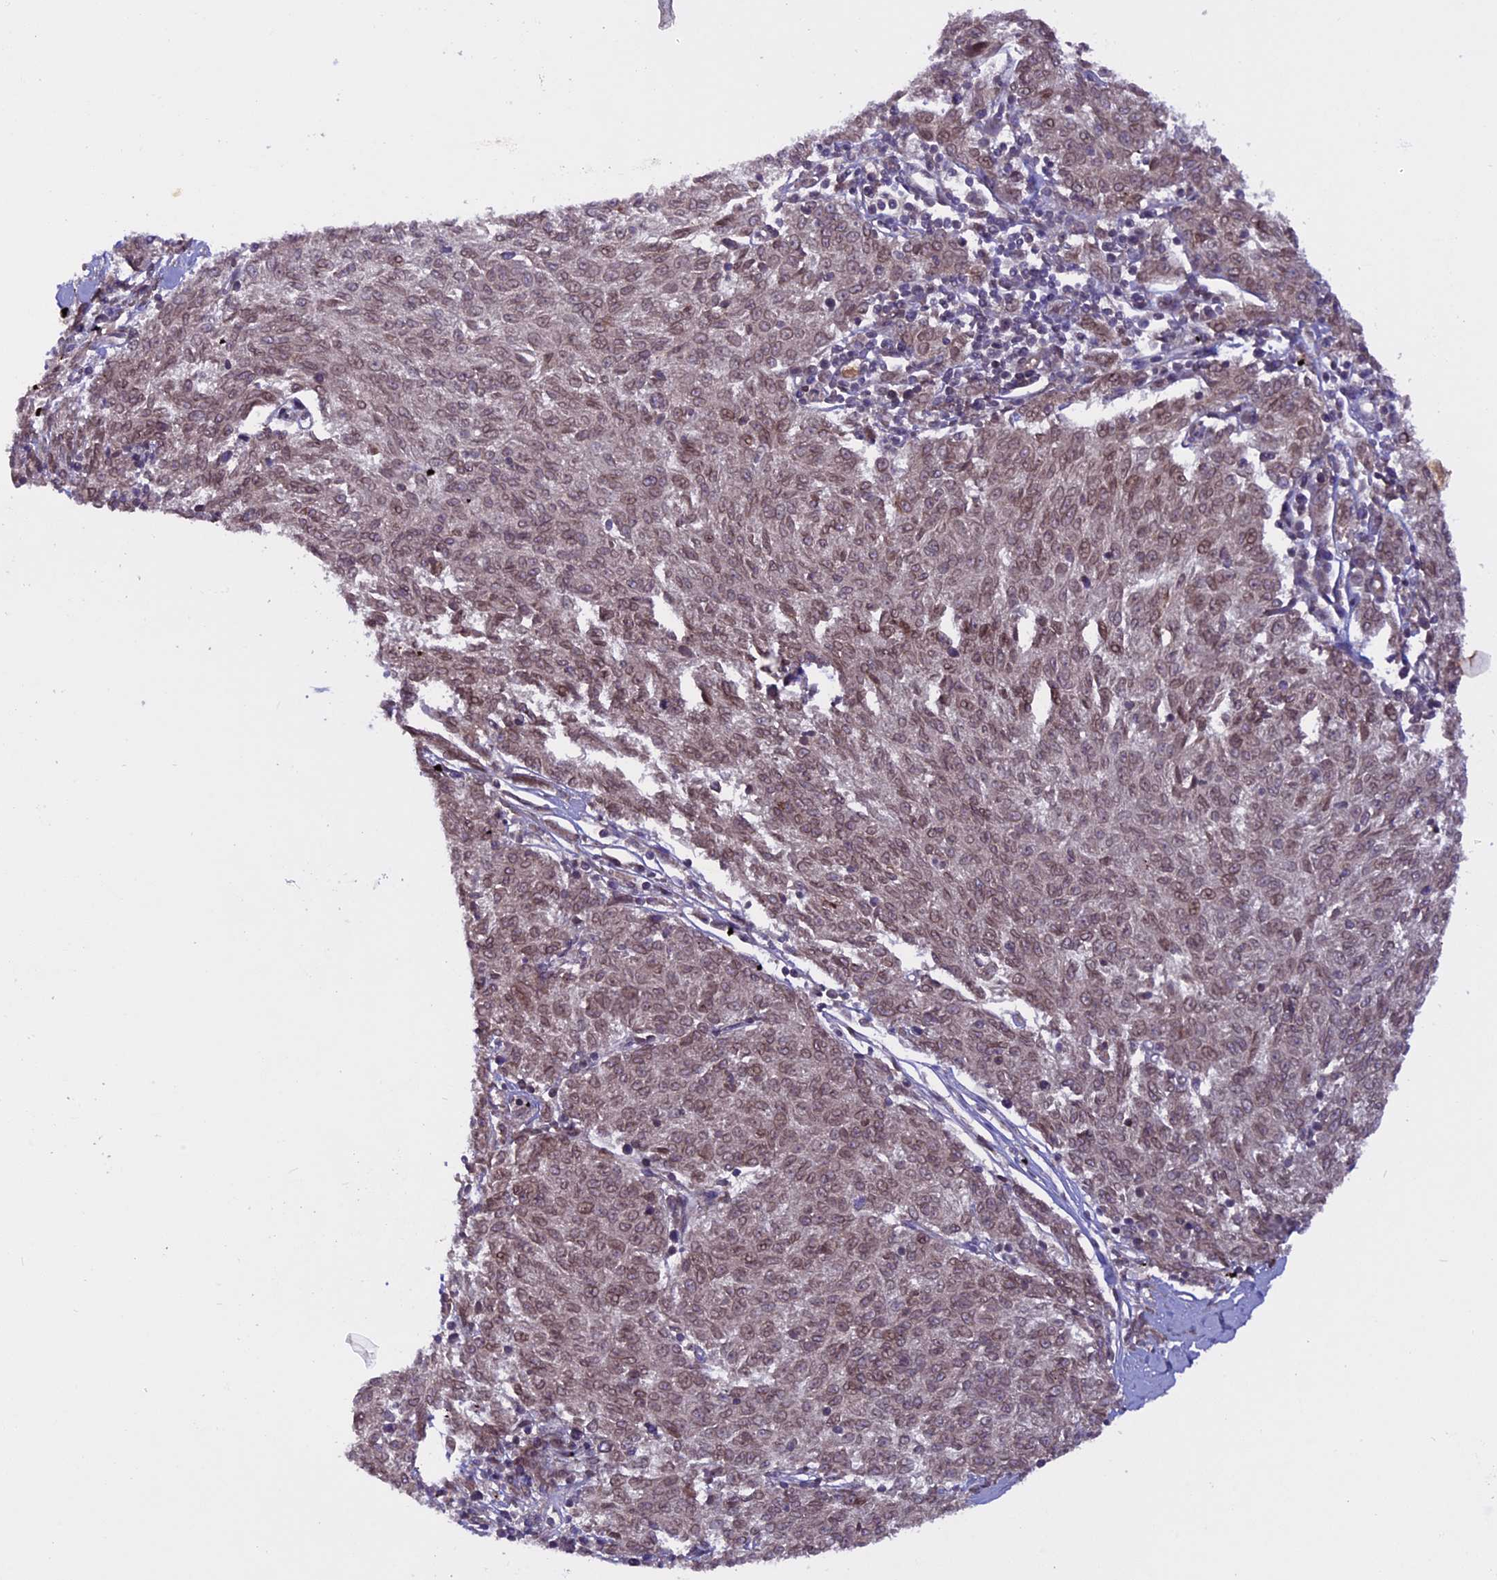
{"staining": {"intensity": "weak", "quantity": ">75%", "location": "cytoplasmic/membranous,nuclear"}, "tissue": "melanoma", "cell_type": "Tumor cells", "image_type": "cancer", "snomed": [{"axis": "morphology", "description": "Malignant melanoma, NOS"}, {"axis": "topography", "description": "Skin"}], "caption": "Immunohistochemistry (DAB (3,3'-diaminobenzidine)) staining of malignant melanoma reveals weak cytoplasmic/membranous and nuclear protein expression in about >75% of tumor cells.", "gene": "CCDC125", "patient": {"sex": "female", "age": 72}}